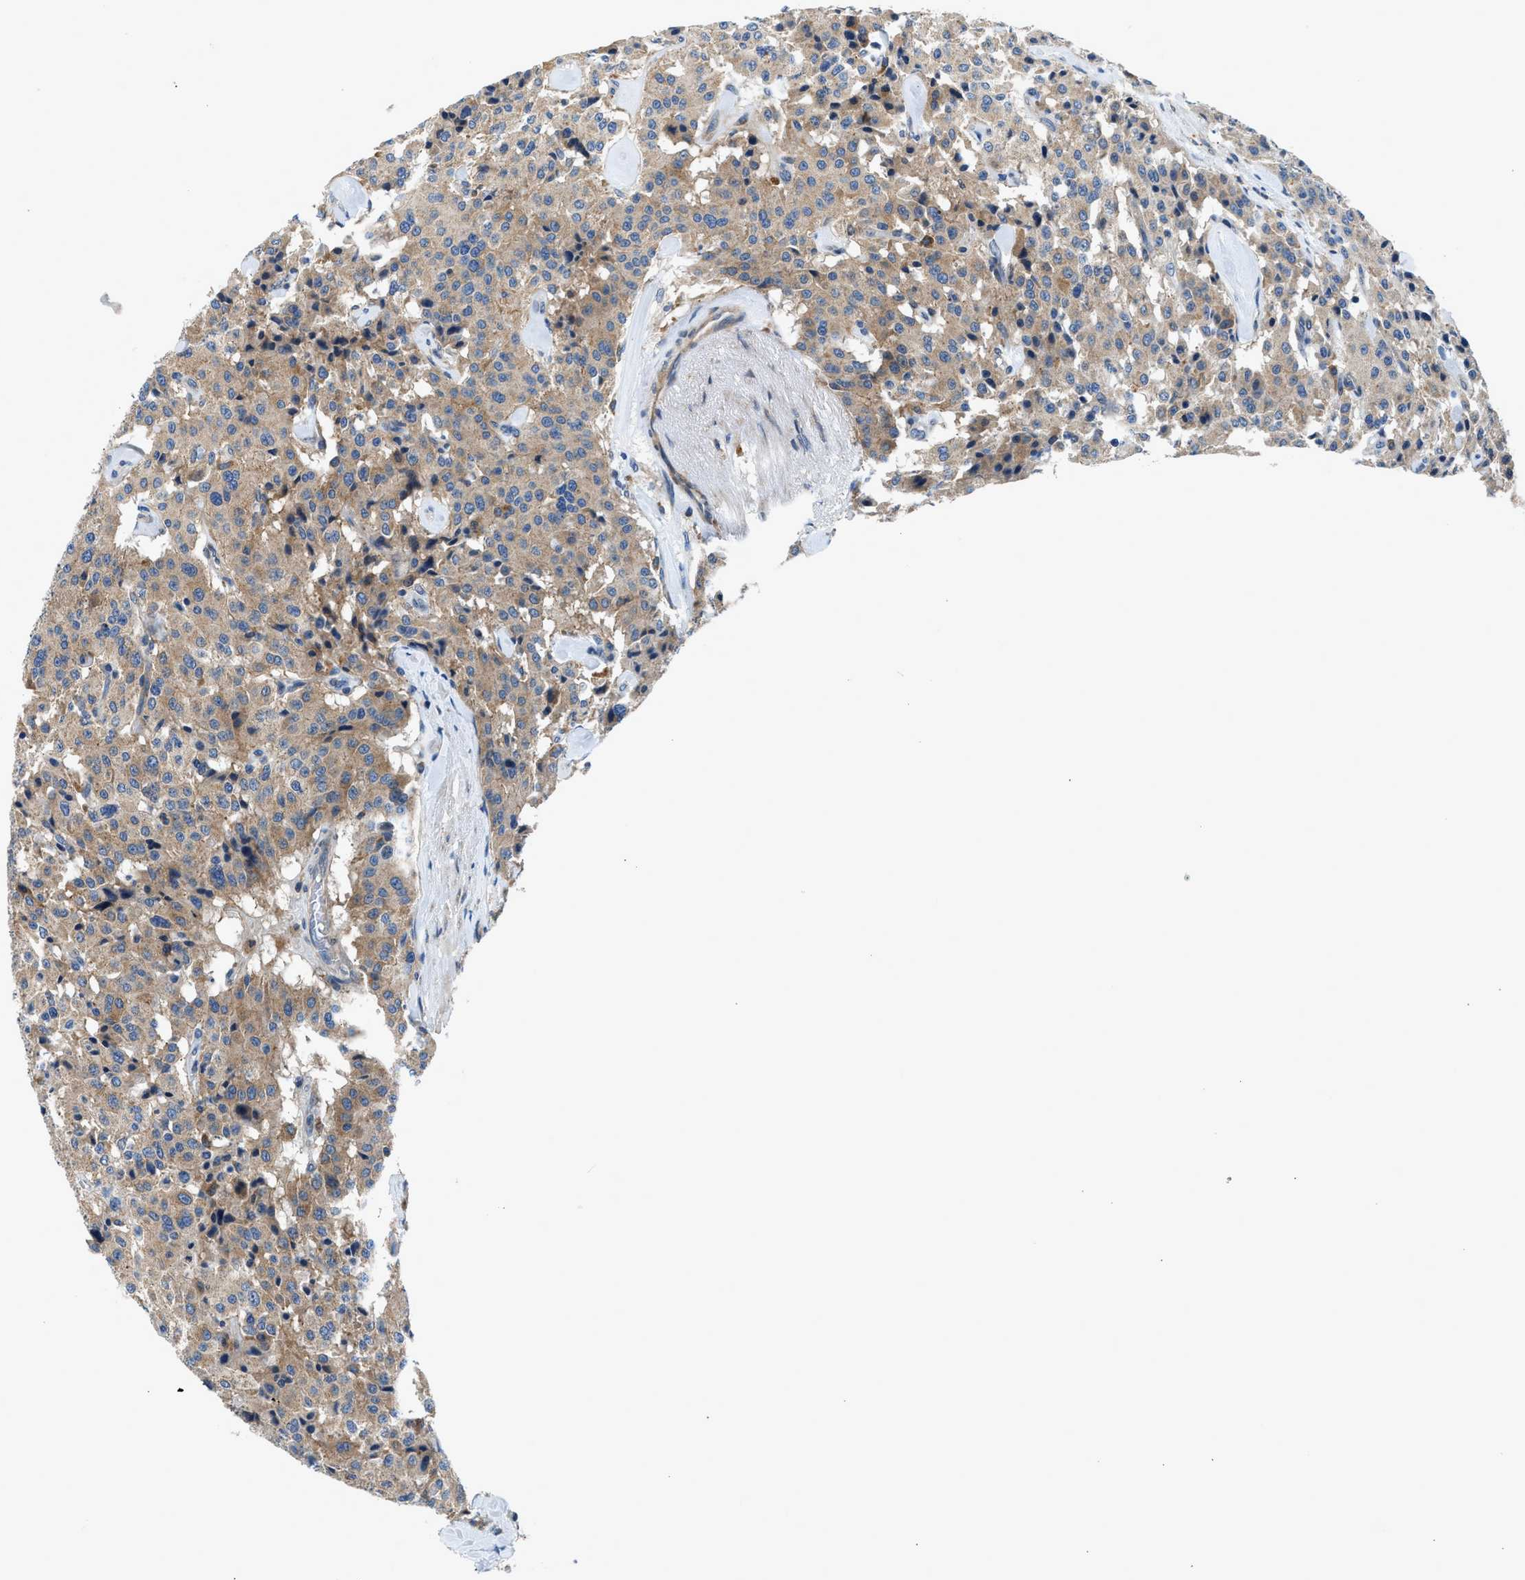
{"staining": {"intensity": "moderate", "quantity": ">75%", "location": "cytoplasmic/membranous"}, "tissue": "carcinoid", "cell_type": "Tumor cells", "image_type": "cancer", "snomed": [{"axis": "morphology", "description": "Carcinoid, malignant, NOS"}, {"axis": "topography", "description": "Lung"}], "caption": "Moderate cytoplasmic/membranous protein positivity is present in approximately >75% of tumor cells in carcinoid. (IHC, brightfield microscopy, high magnification).", "gene": "LPIN2", "patient": {"sex": "male", "age": 30}}